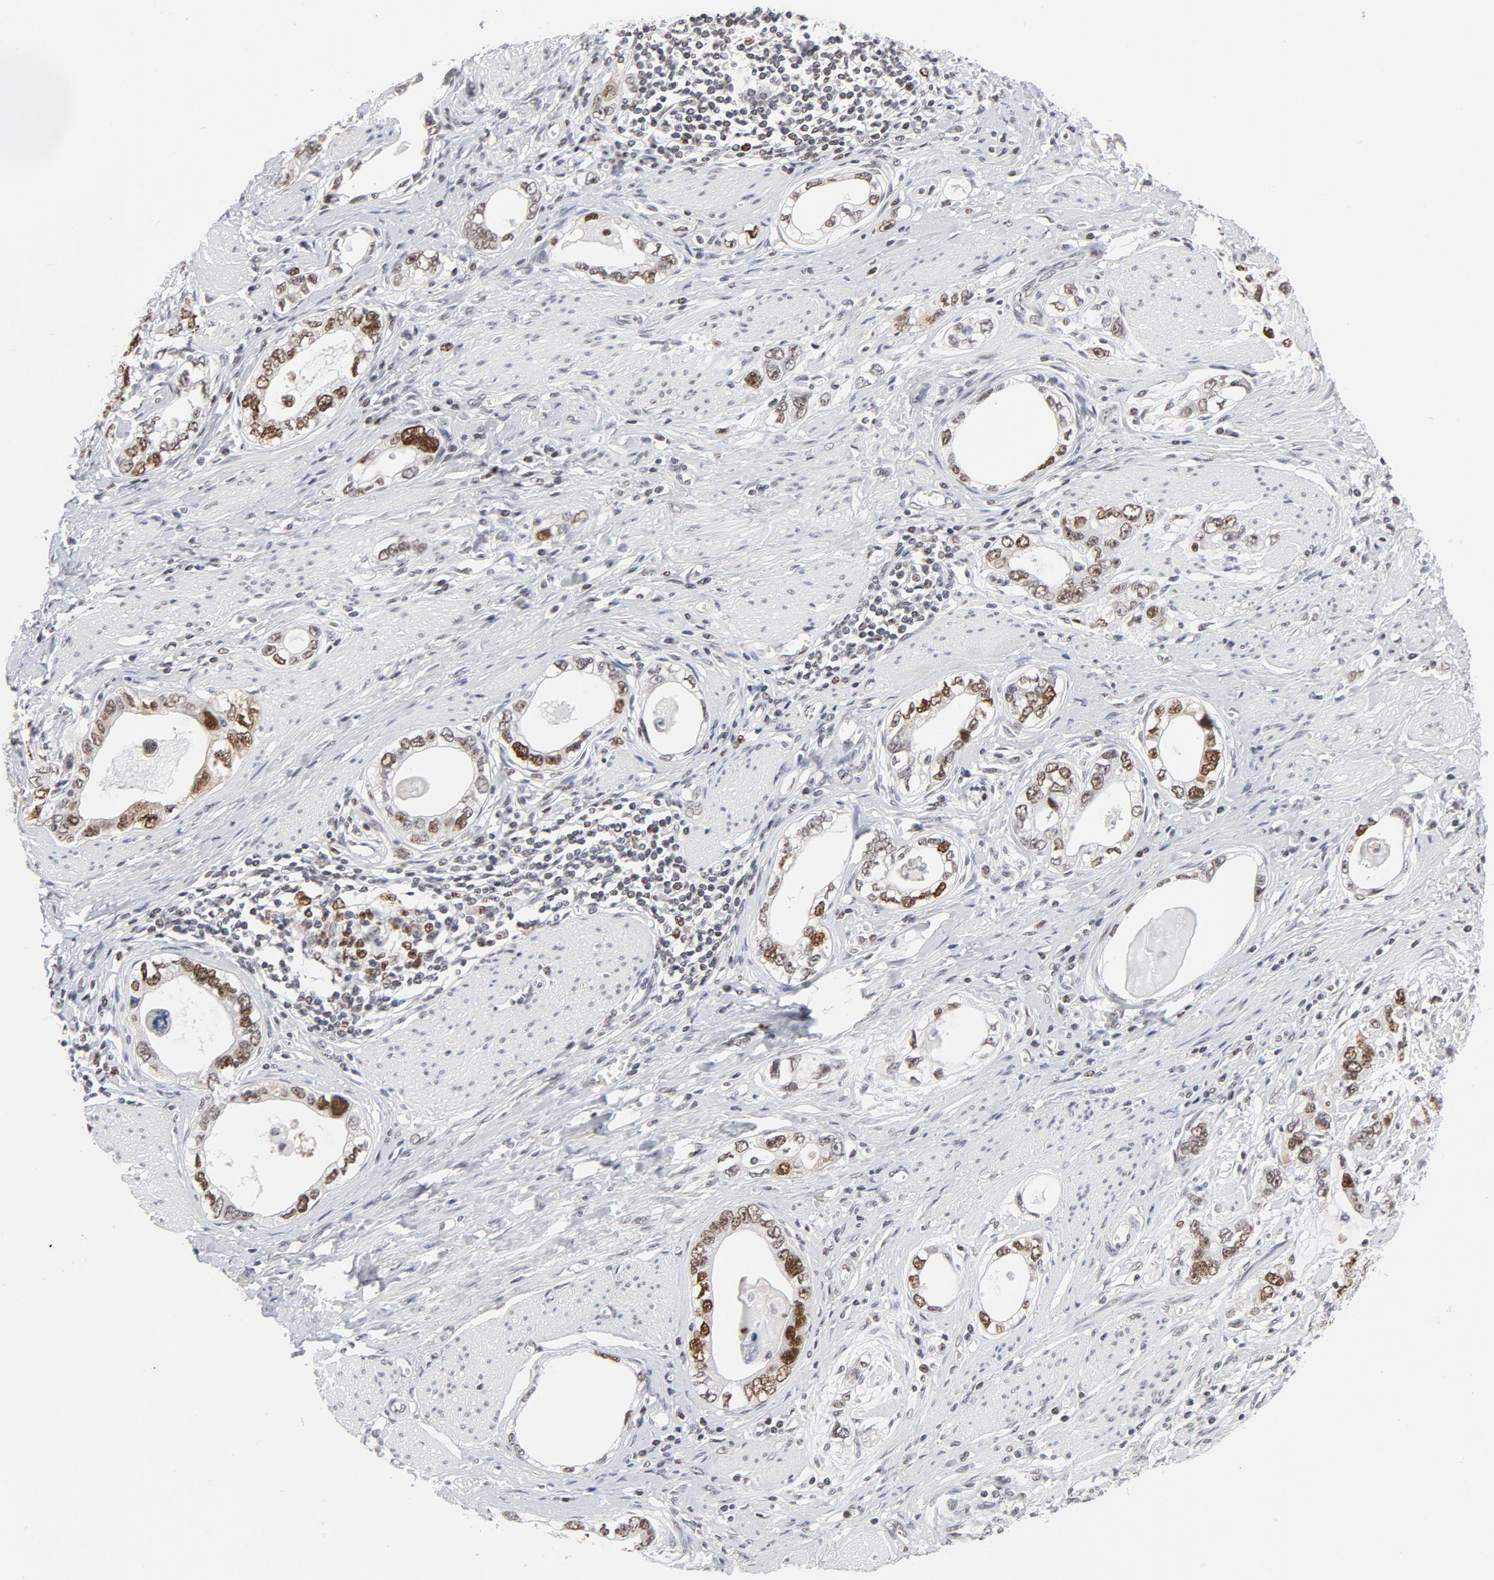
{"staining": {"intensity": "moderate", "quantity": "25%-75%", "location": "nuclear"}, "tissue": "stomach cancer", "cell_type": "Tumor cells", "image_type": "cancer", "snomed": [{"axis": "morphology", "description": "Adenocarcinoma, NOS"}, {"axis": "topography", "description": "Stomach, lower"}], "caption": "This image displays immunohistochemistry (IHC) staining of stomach cancer, with medium moderate nuclear positivity in approximately 25%-75% of tumor cells.", "gene": "RFC4", "patient": {"sex": "female", "age": 93}}